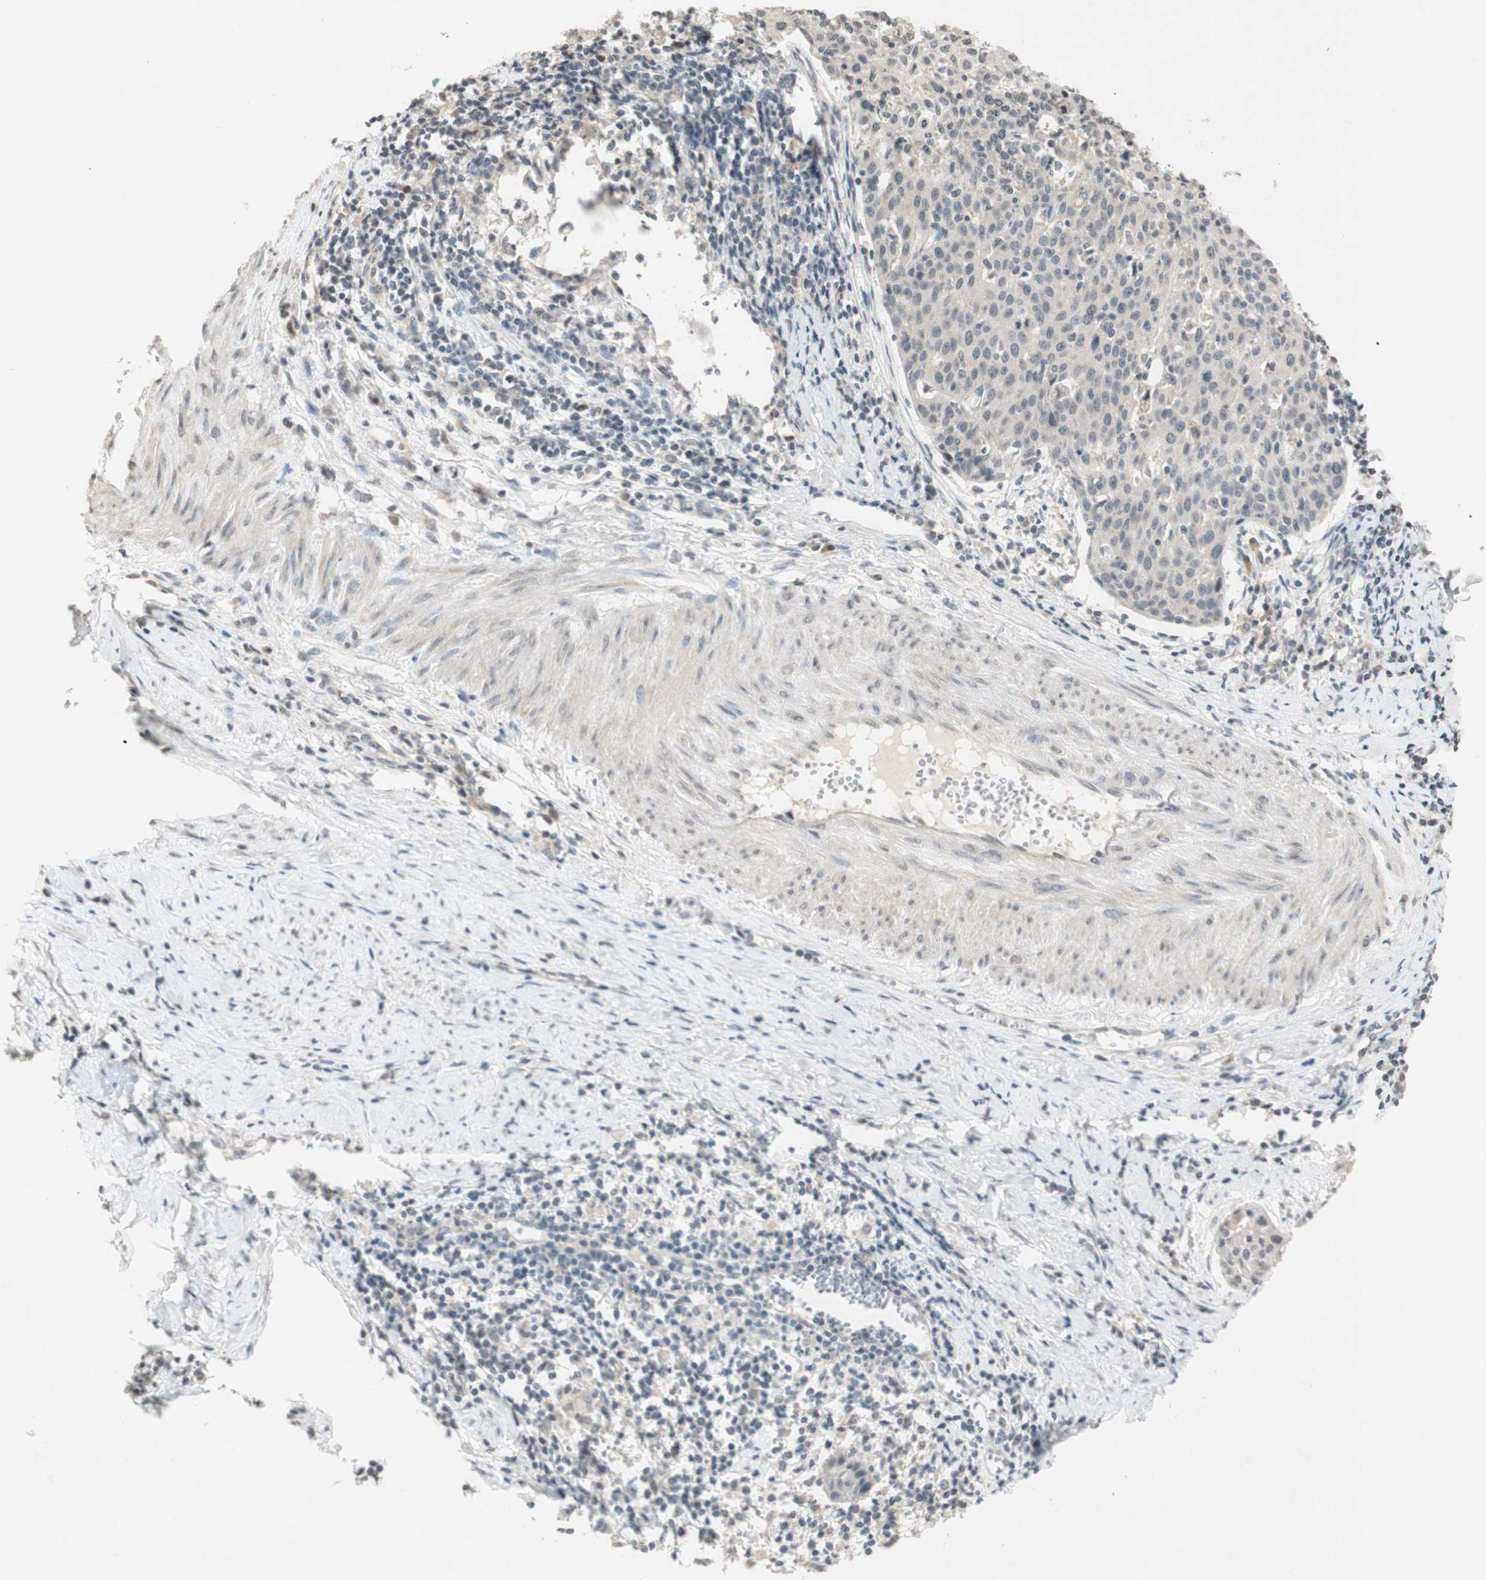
{"staining": {"intensity": "negative", "quantity": "none", "location": "none"}, "tissue": "cervical cancer", "cell_type": "Tumor cells", "image_type": "cancer", "snomed": [{"axis": "morphology", "description": "Squamous cell carcinoma, NOS"}, {"axis": "topography", "description": "Cervix"}], "caption": "High magnification brightfield microscopy of cervical cancer (squamous cell carcinoma) stained with DAB (brown) and counterstained with hematoxylin (blue): tumor cells show no significant expression.", "gene": "GLI1", "patient": {"sex": "female", "age": 38}}